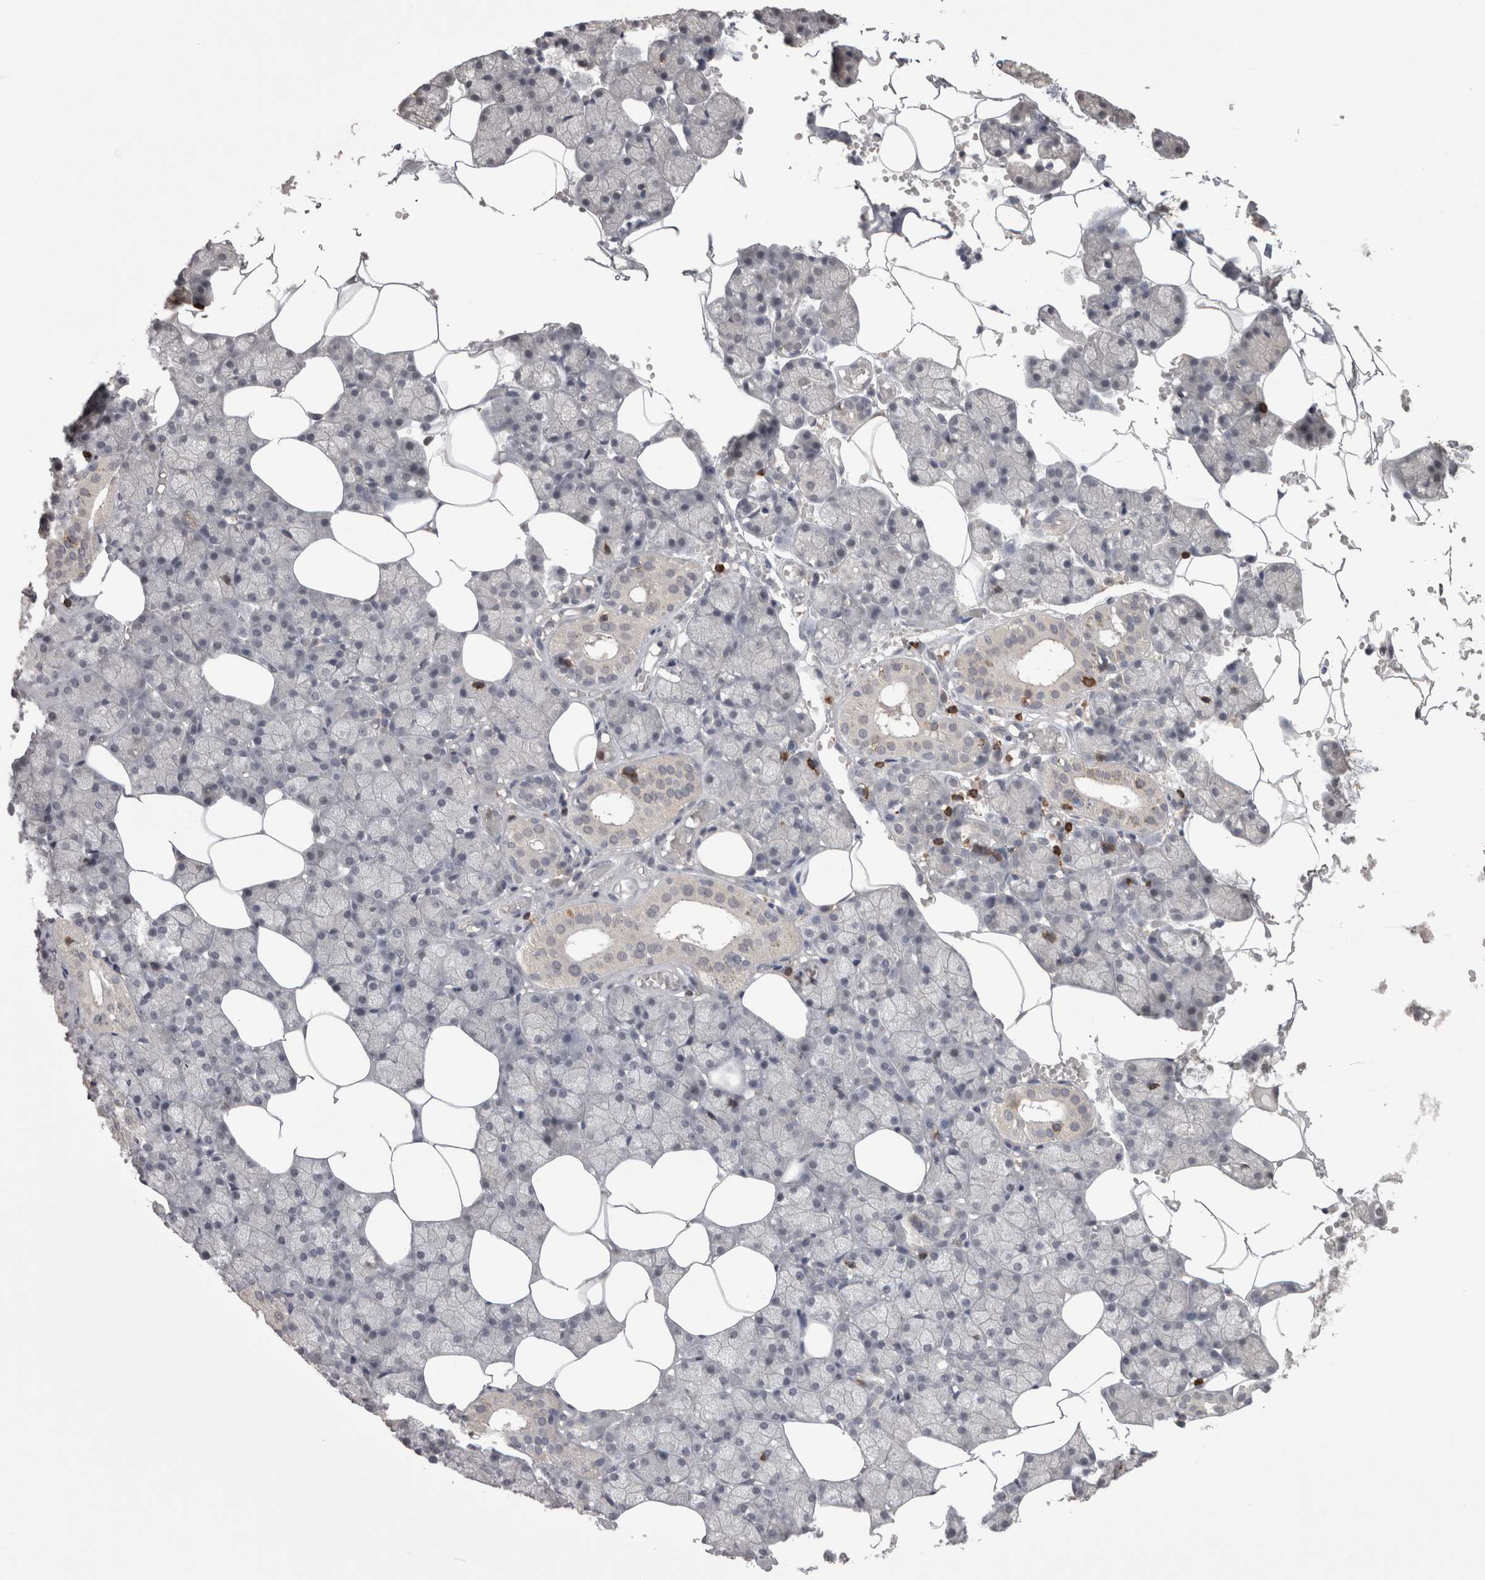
{"staining": {"intensity": "weak", "quantity": "<25%", "location": "cytoplasmic/membranous"}, "tissue": "salivary gland", "cell_type": "Glandular cells", "image_type": "normal", "snomed": [{"axis": "morphology", "description": "Normal tissue, NOS"}, {"axis": "topography", "description": "Salivary gland"}], "caption": "The histopathology image exhibits no staining of glandular cells in unremarkable salivary gland.", "gene": "SKAP1", "patient": {"sex": "male", "age": 62}}